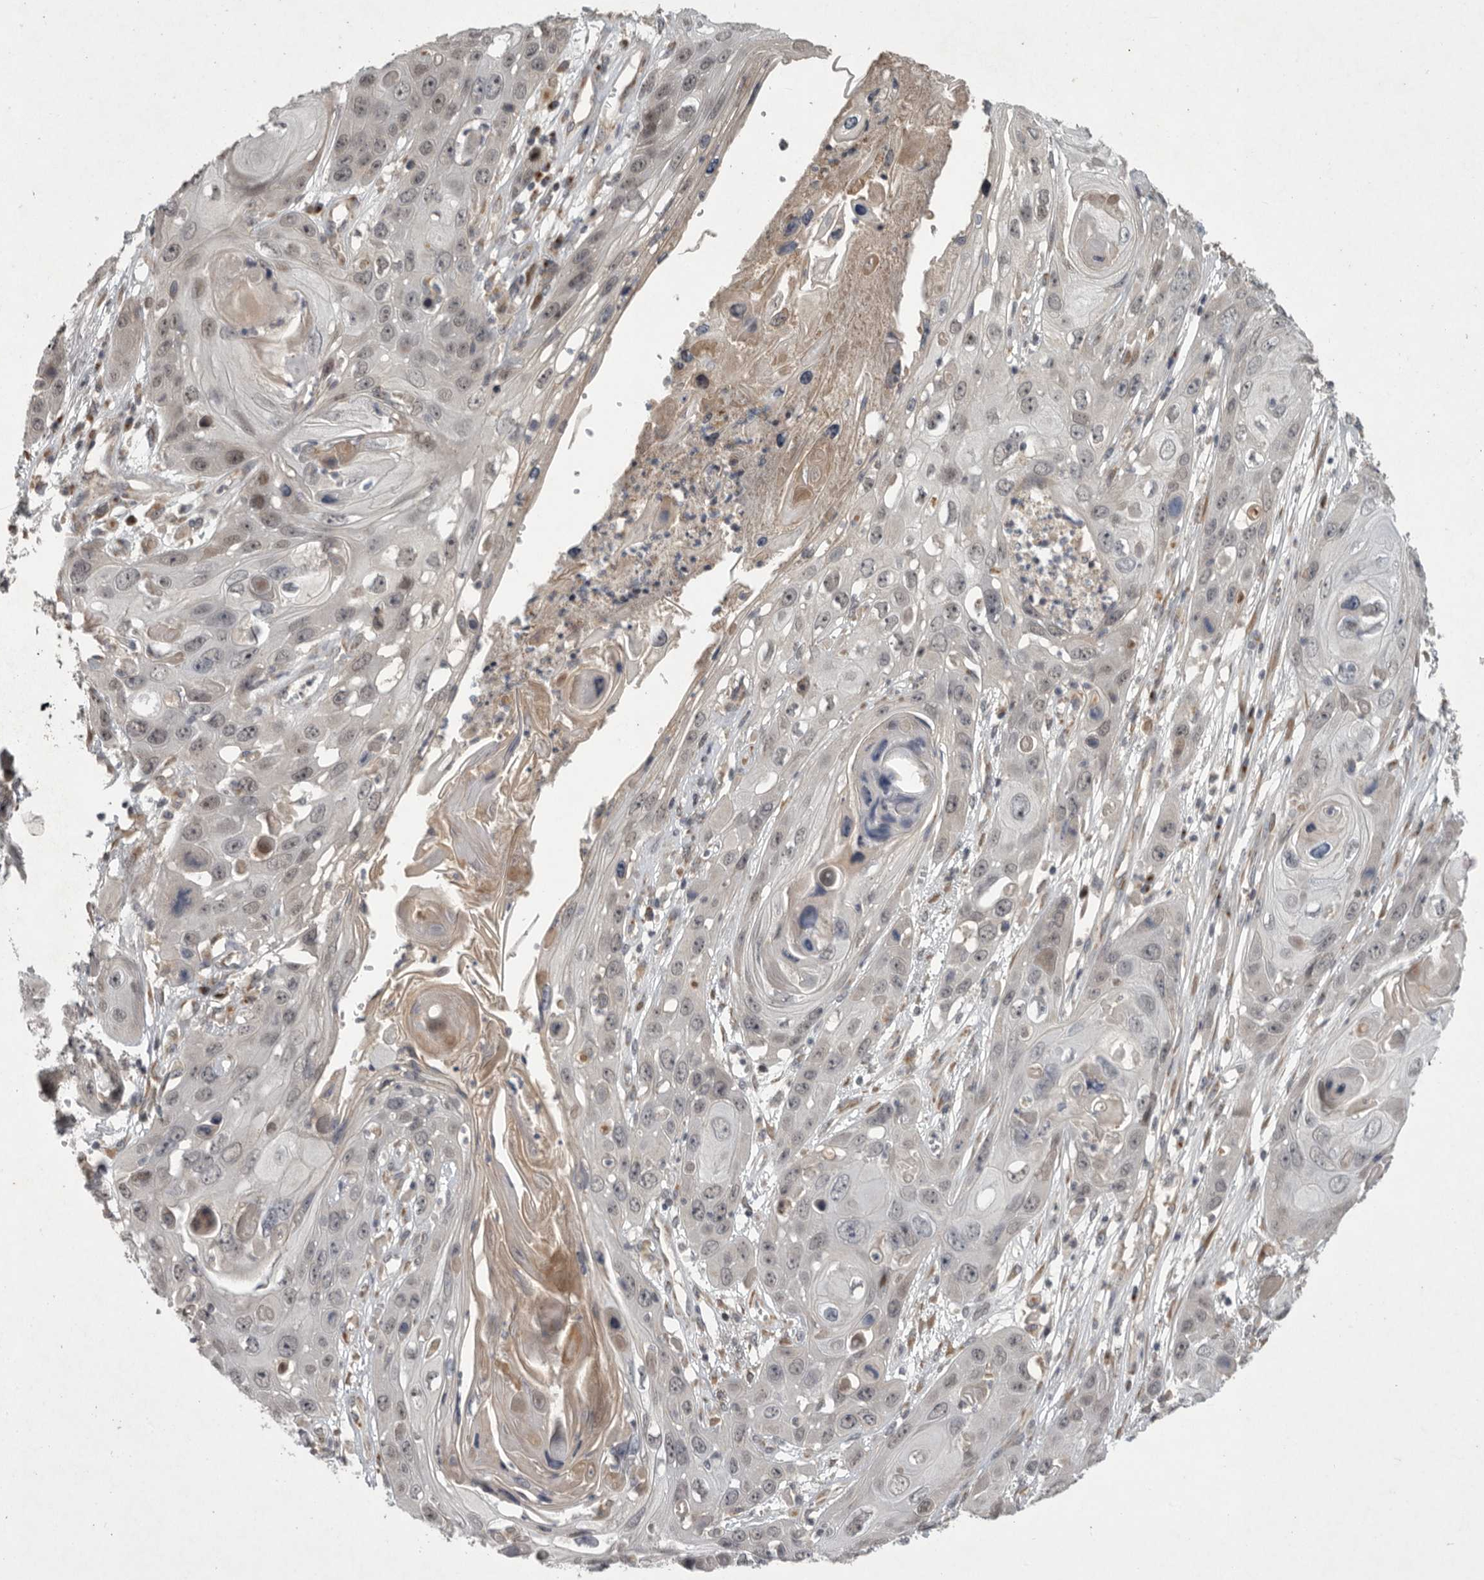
{"staining": {"intensity": "weak", "quantity": "<25%", "location": "nuclear"}, "tissue": "skin cancer", "cell_type": "Tumor cells", "image_type": "cancer", "snomed": [{"axis": "morphology", "description": "Squamous cell carcinoma, NOS"}, {"axis": "topography", "description": "Skin"}], "caption": "Photomicrograph shows no protein positivity in tumor cells of skin cancer tissue.", "gene": "MAN2A1", "patient": {"sex": "male", "age": 55}}